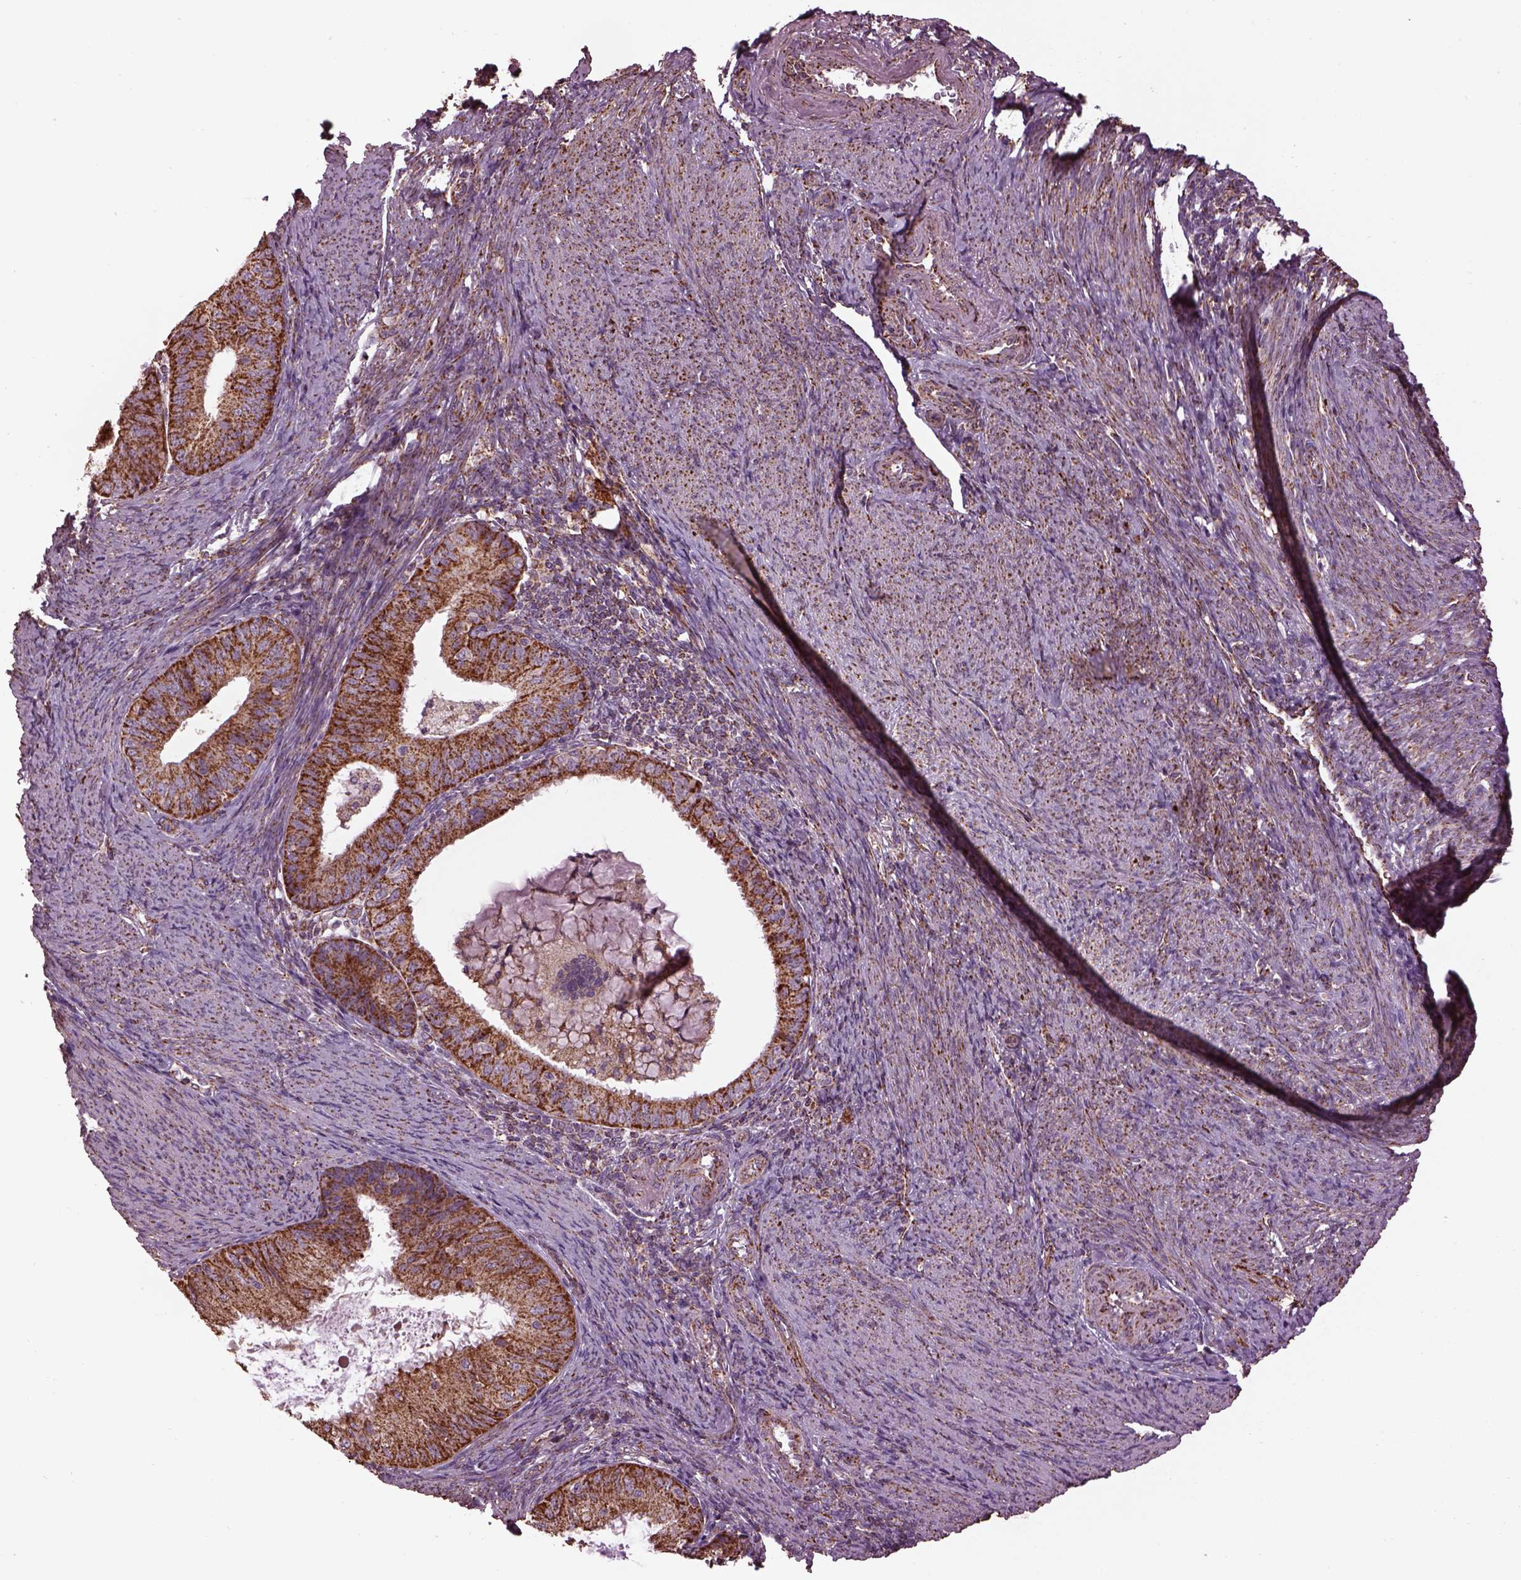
{"staining": {"intensity": "moderate", "quantity": "25%-75%", "location": "cytoplasmic/membranous"}, "tissue": "endometrial cancer", "cell_type": "Tumor cells", "image_type": "cancer", "snomed": [{"axis": "morphology", "description": "Adenocarcinoma, NOS"}, {"axis": "topography", "description": "Endometrium"}], "caption": "Human endometrial cancer stained with a brown dye displays moderate cytoplasmic/membranous positive staining in approximately 25%-75% of tumor cells.", "gene": "TMEM254", "patient": {"sex": "female", "age": 57}}